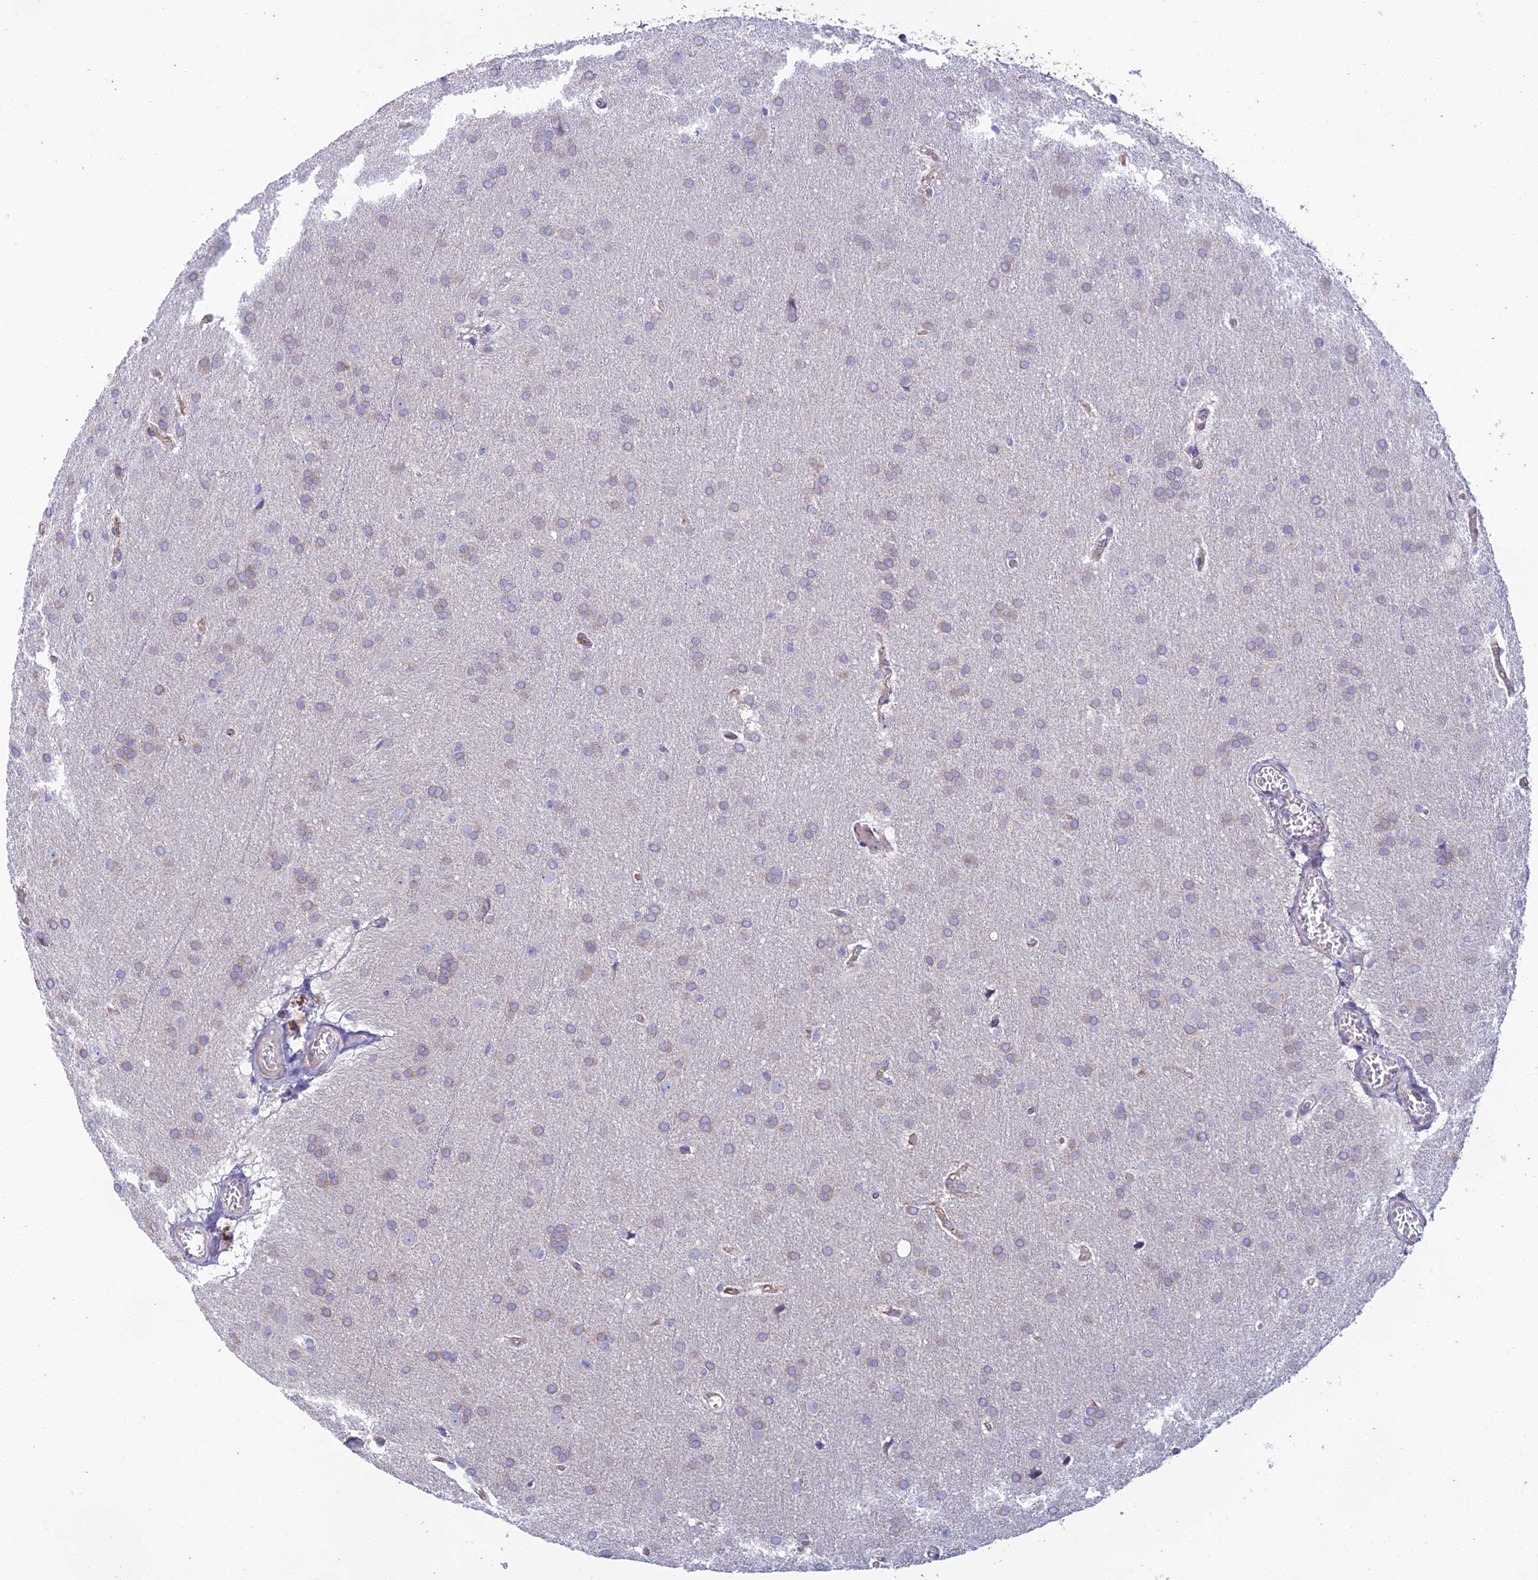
{"staining": {"intensity": "weak", "quantity": "<25%", "location": "cytoplasmic/membranous"}, "tissue": "glioma", "cell_type": "Tumor cells", "image_type": "cancer", "snomed": [{"axis": "morphology", "description": "Glioma, malignant, Low grade"}, {"axis": "topography", "description": "Brain"}], "caption": "There is no significant expression in tumor cells of glioma.", "gene": "PTCD2", "patient": {"sex": "female", "age": 32}}